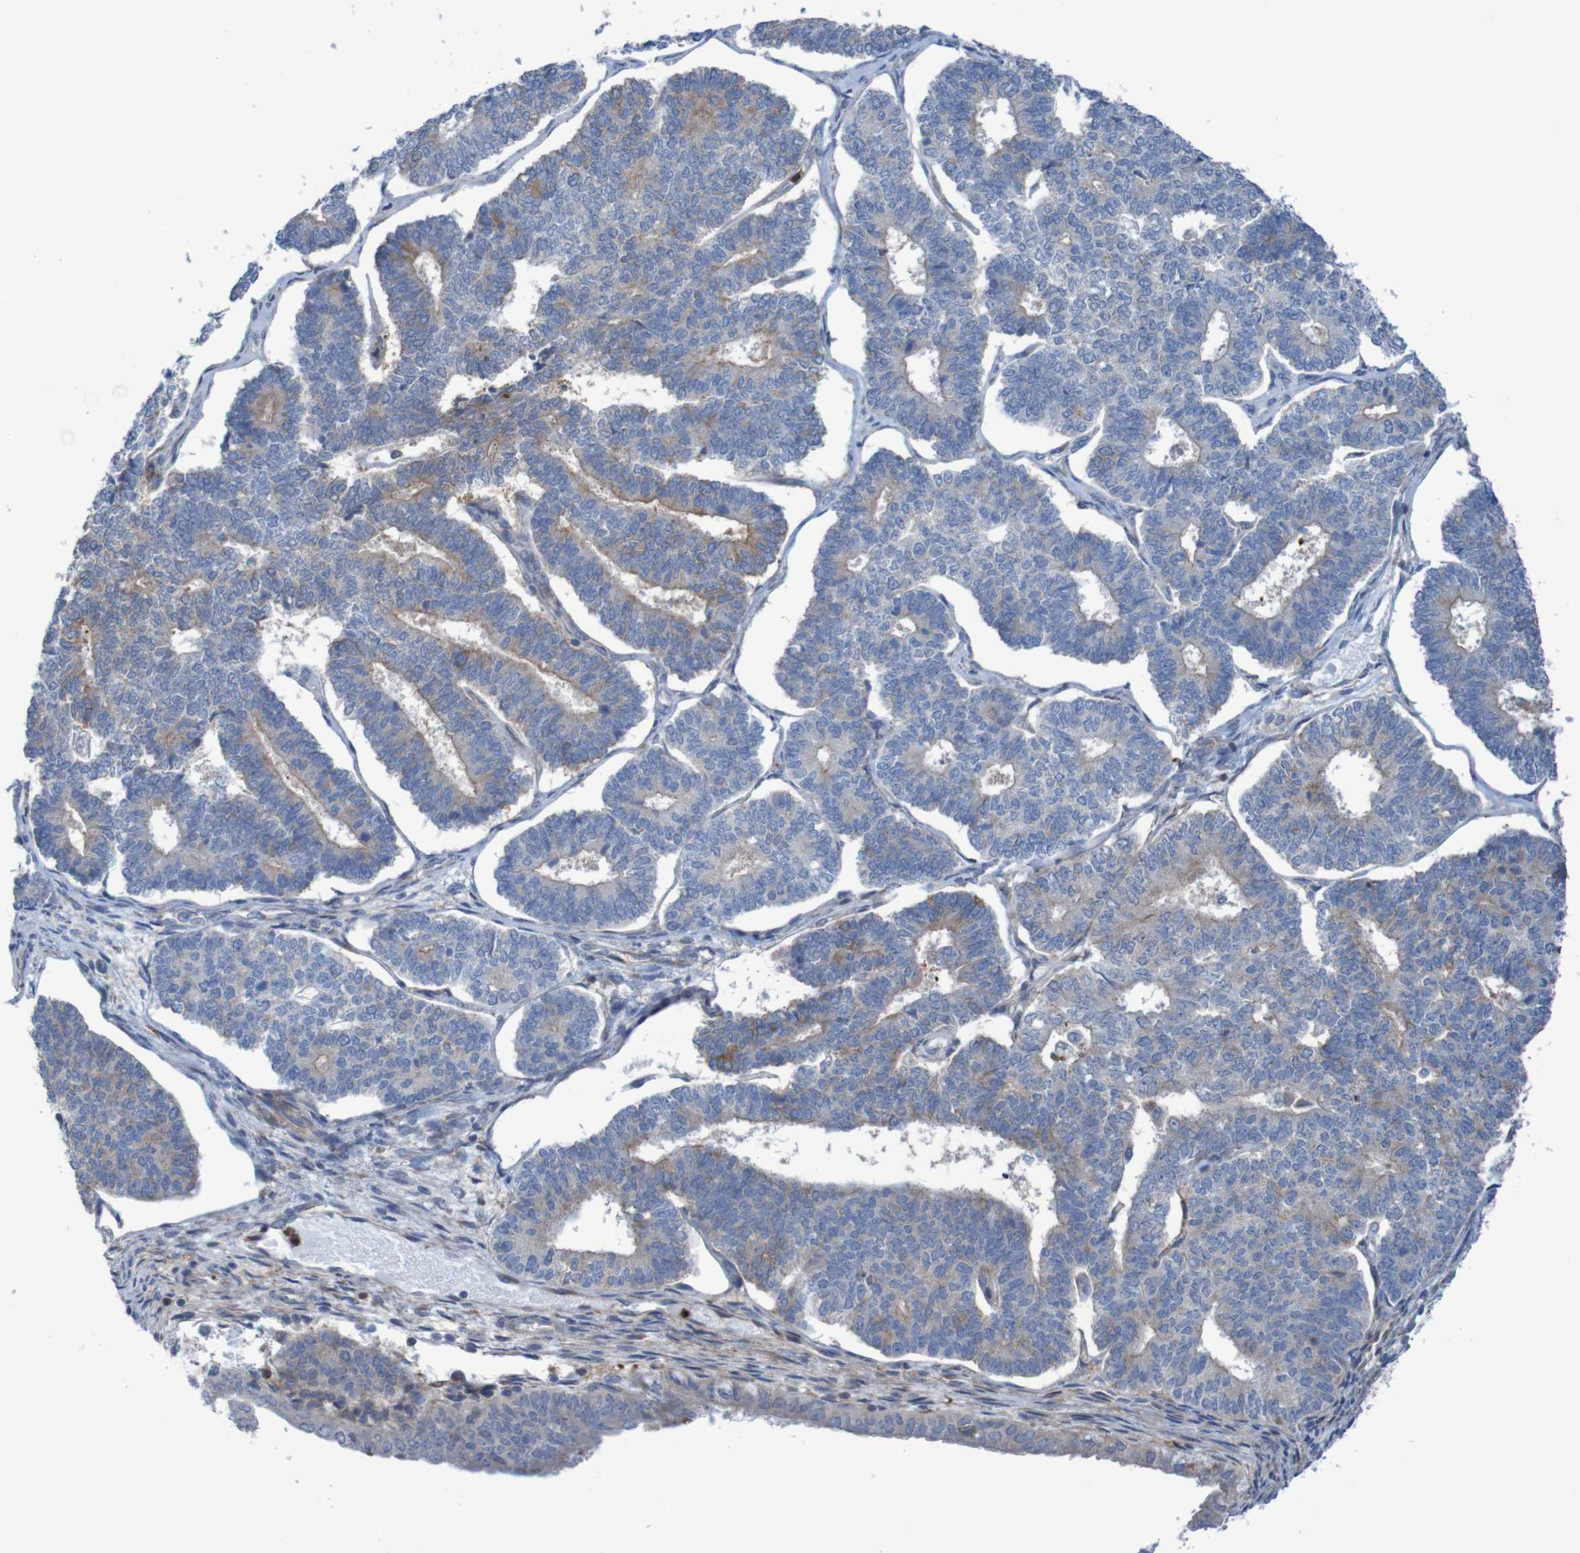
{"staining": {"intensity": "moderate", "quantity": "25%-75%", "location": "cytoplasmic/membranous"}, "tissue": "endometrial cancer", "cell_type": "Tumor cells", "image_type": "cancer", "snomed": [{"axis": "morphology", "description": "Adenocarcinoma, NOS"}, {"axis": "topography", "description": "Endometrium"}], "caption": "Endometrial cancer (adenocarcinoma) was stained to show a protein in brown. There is medium levels of moderate cytoplasmic/membranous positivity in approximately 25%-75% of tumor cells.", "gene": "ANGPT4", "patient": {"sex": "female", "age": 70}}